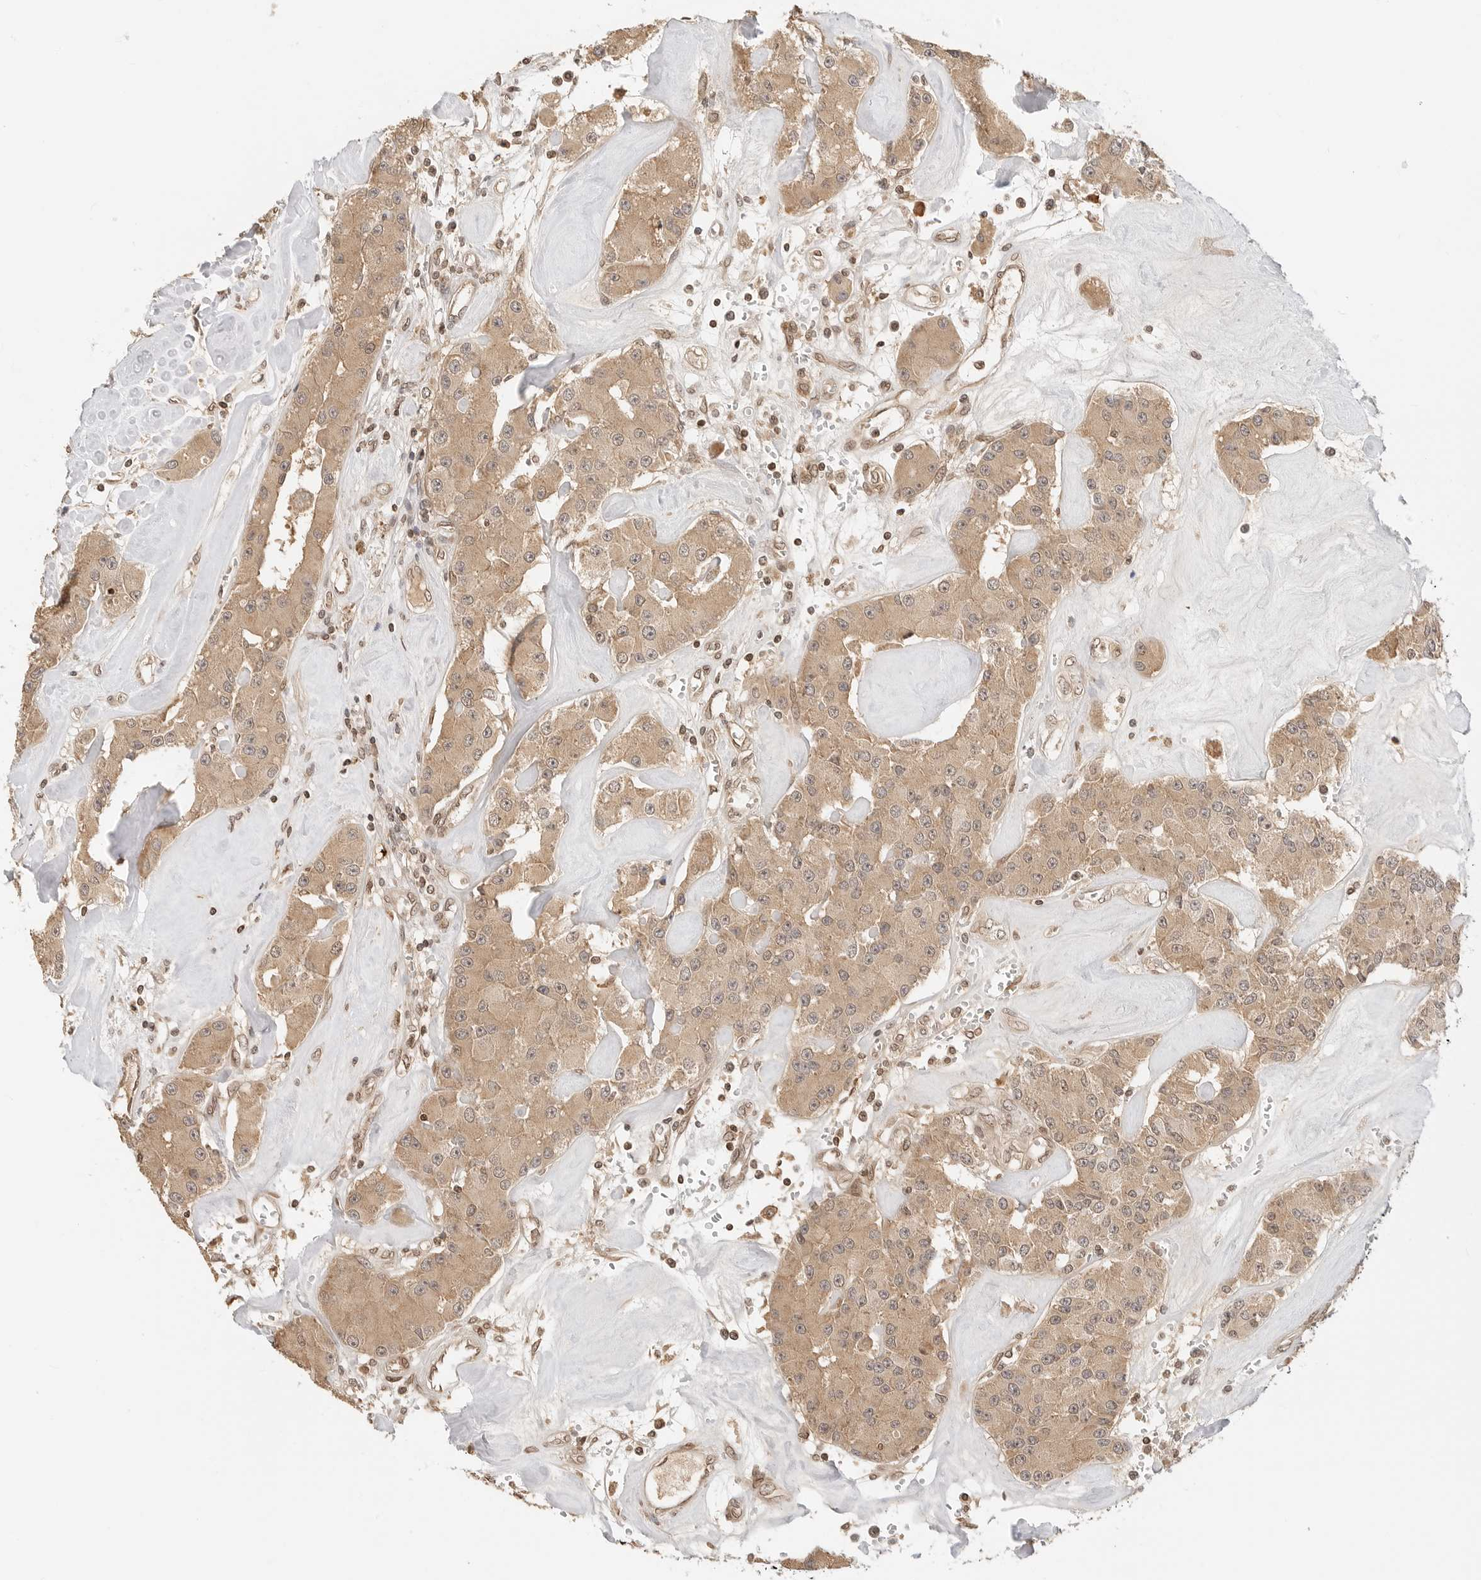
{"staining": {"intensity": "moderate", "quantity": ">75%", "location": "cytoplasmic/membranous"}, "tissue": "carcinoid", "cell_type": "Tumor cells", "image_type": "cancer", "snomed": [{"axis": "morphology", "description": "Carcinoid, malignant, NOS"}, {"axis": "topography", "description": "Pancreas"}], "caption": "Immunohistochemical staining of malignant carcinoid exhibits medium levels of moderate cytoplasmic/membranous positivity in approximately >75% of tumor cells.", "gene": "POLH", "patient": {"sex": "male", "age": 41}}